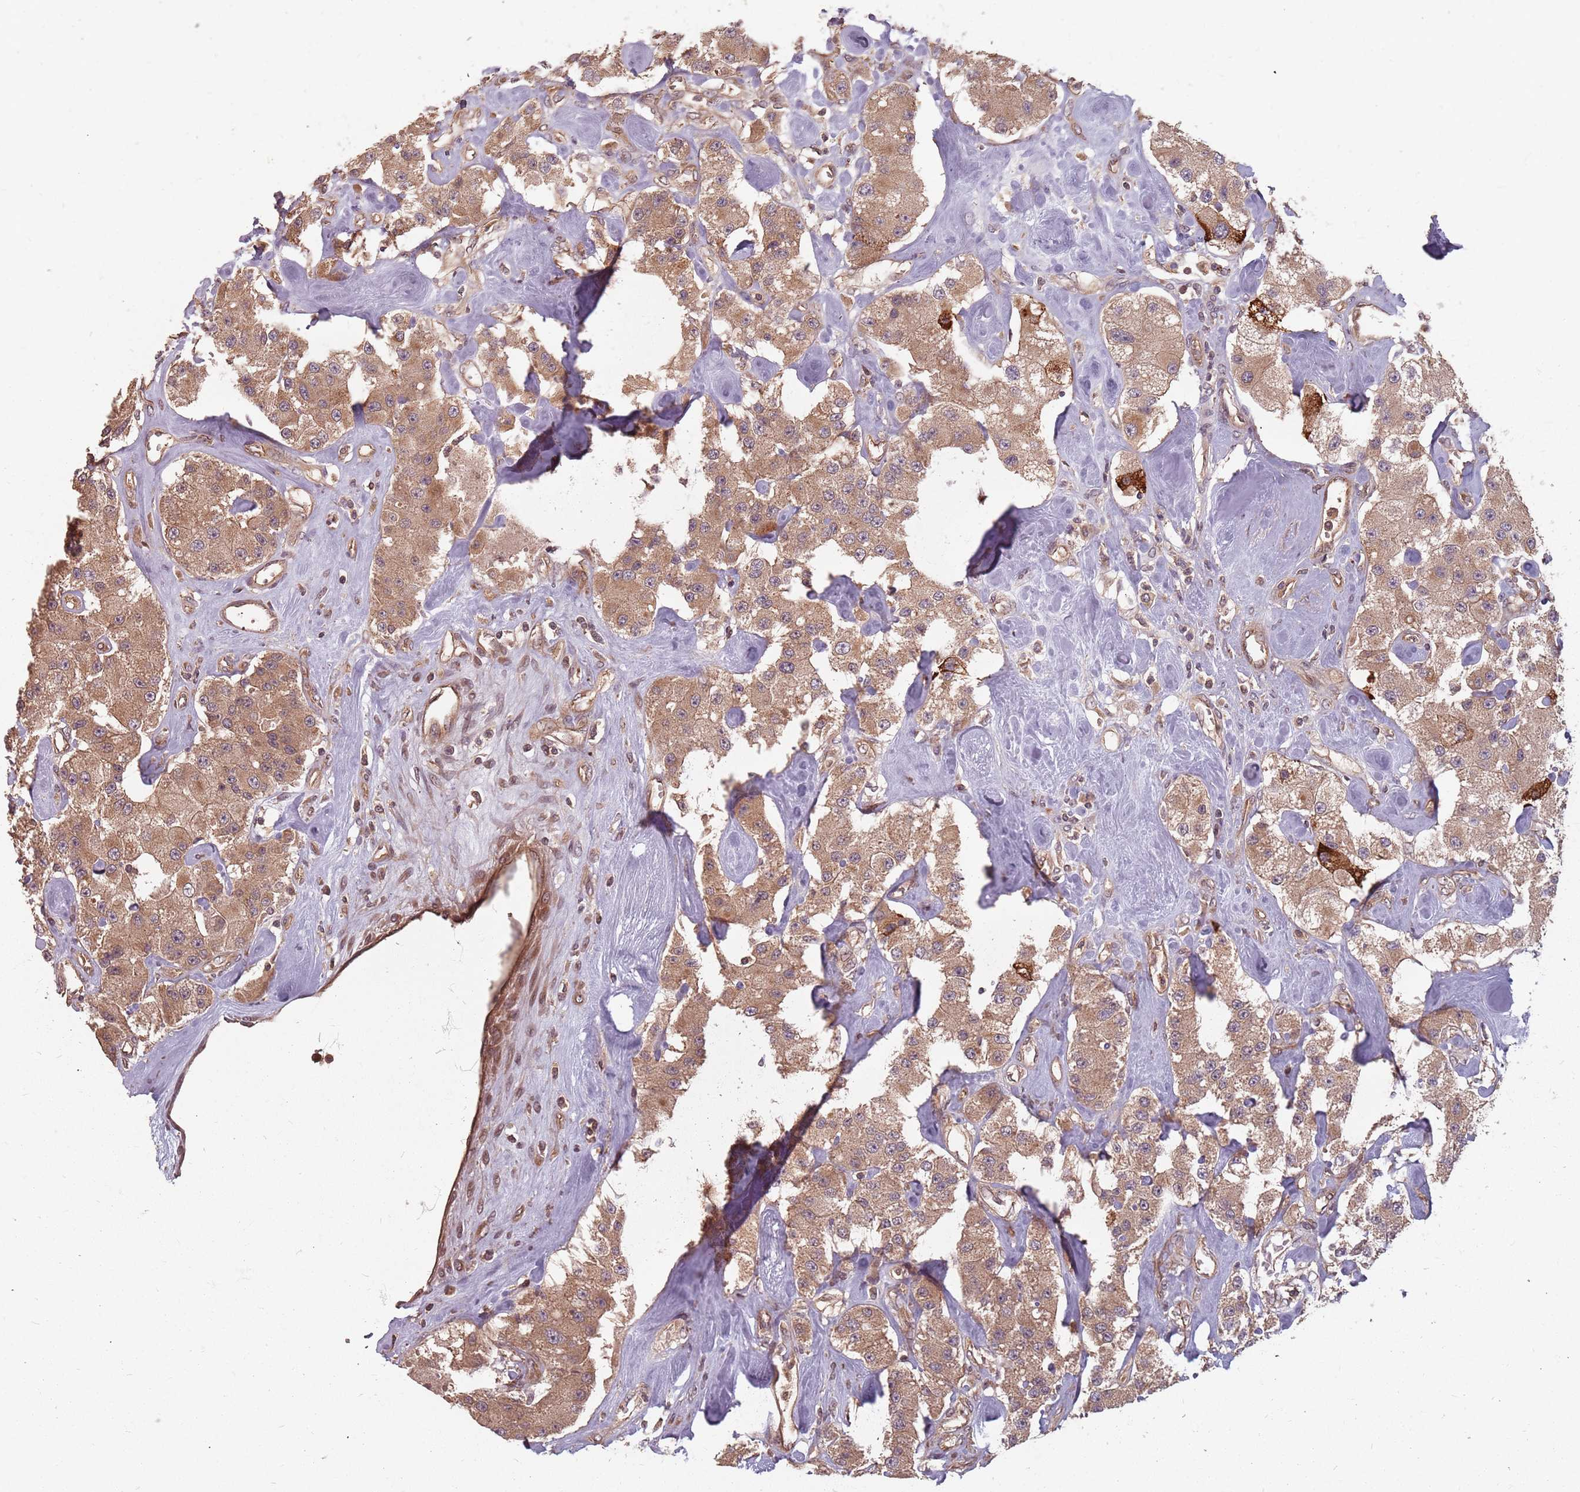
{"staining": {"intensity": "moderate", "quantity": ">75%", "location": "cytoplasmic/membranous"}, "tissue": "carcinoid", "cell_type": "Tumor cells", "image_type": "cancer", "snomed": [{"axis": "morphology", "description": "Carcinoid, malignant, NOS"}, {"axis": "topography", "description": "Pancreas"}], "caption": "Protein analysis of malignant carcinoid tissue demonstrates moderate cytoplasmic/membranous expression in about >75% of tumor cells.", "gene": "C3orf14", "patient": {"sex": "male", "age": 41}}